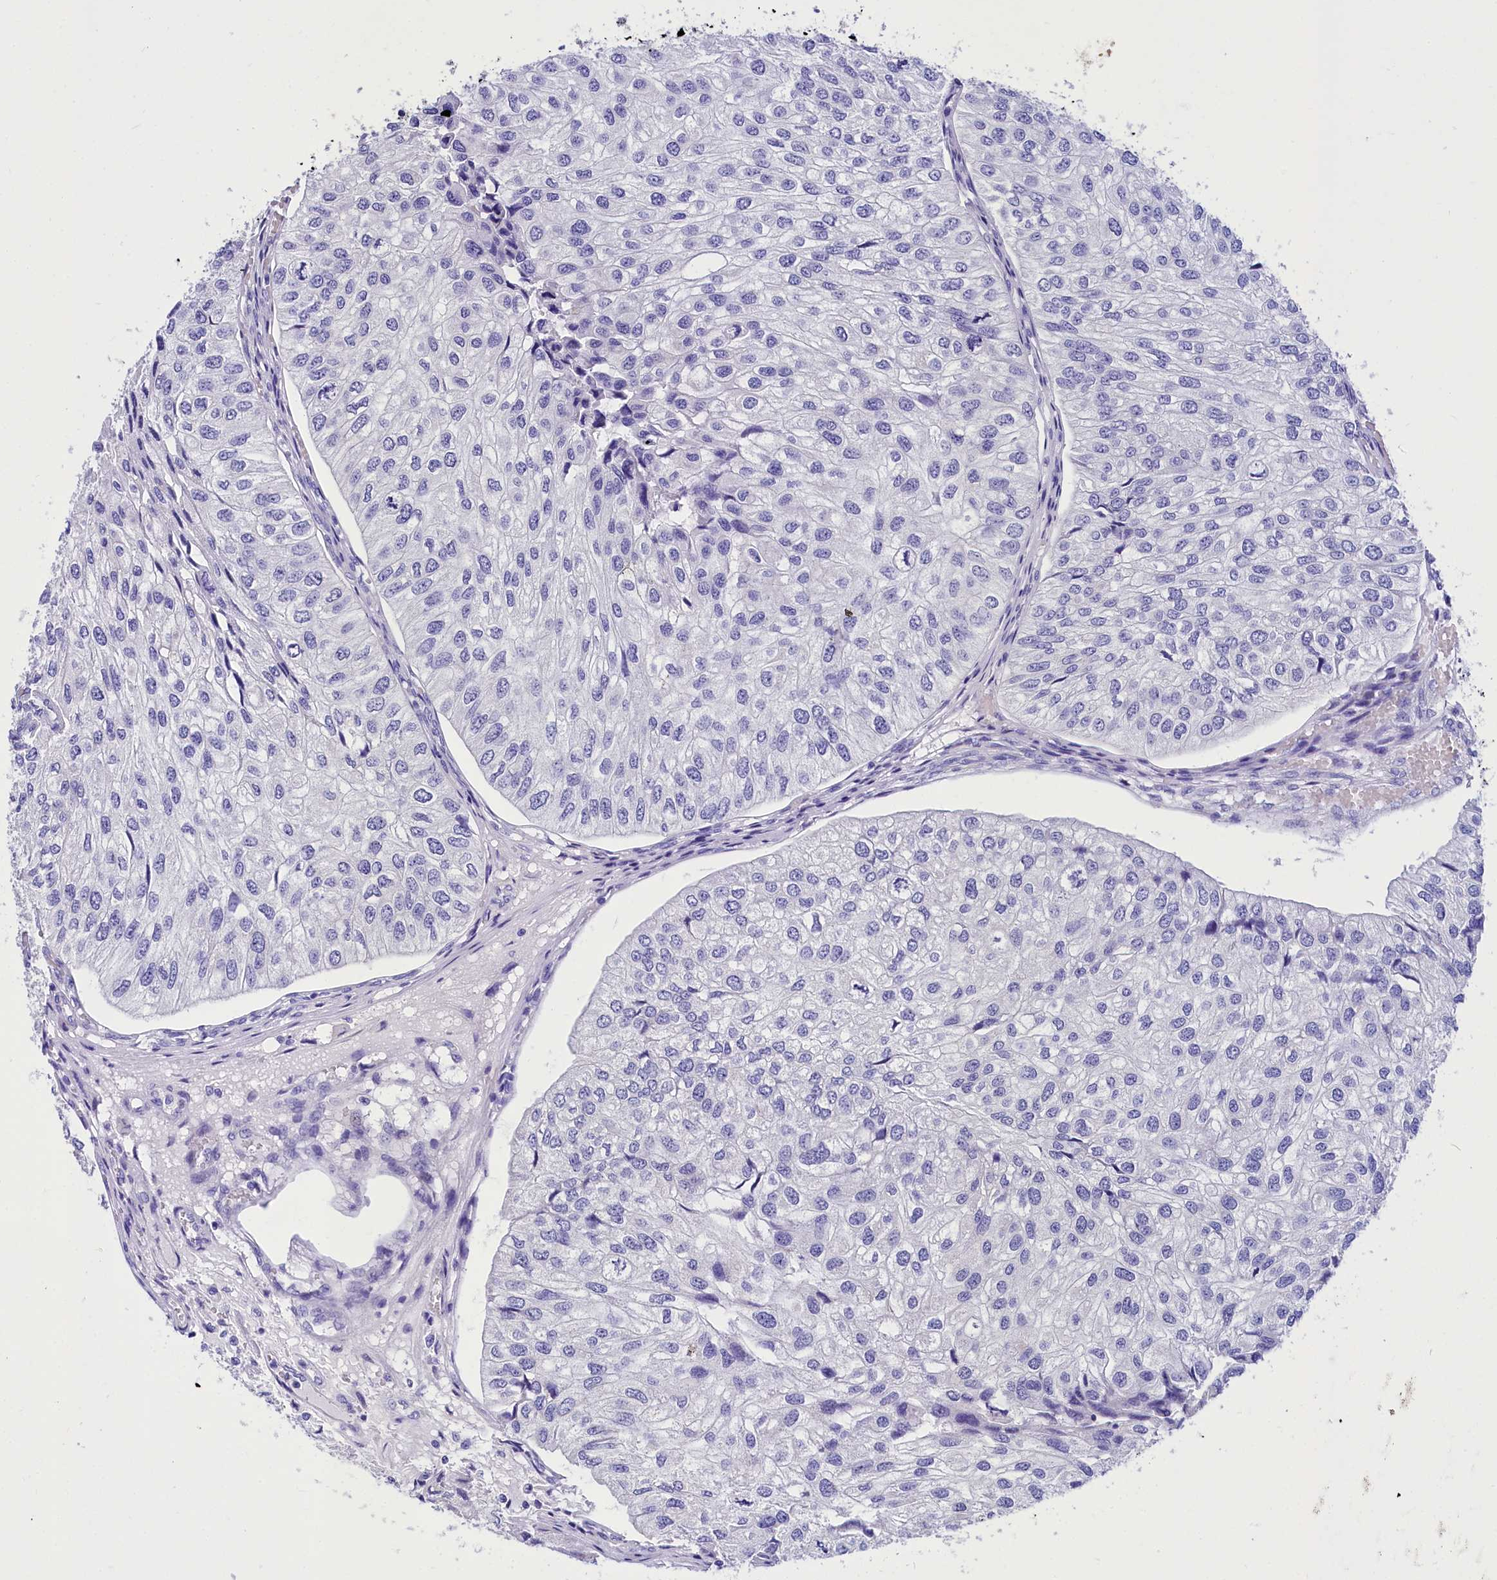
{"staining": {"intensity": "negative", "quantity": "none", "location": "none"}, "tissue": "urothelial cancer", "cell_type": "Tumor cells", "image_type": "cancer", "snomed": [{"axis": "morphology", "description": "Urothelial carcinoma, Low grade"}, {"axis": "topography", "description": "Urinary bladder"}], "caption": "Human low-grade urothelial carcinoma stained for a protein using immunohistochemistry (IHC) exhibits no expression in tumor cells.", "gene": "TTC36", "patient": {"sex": "female", "age": 89}}